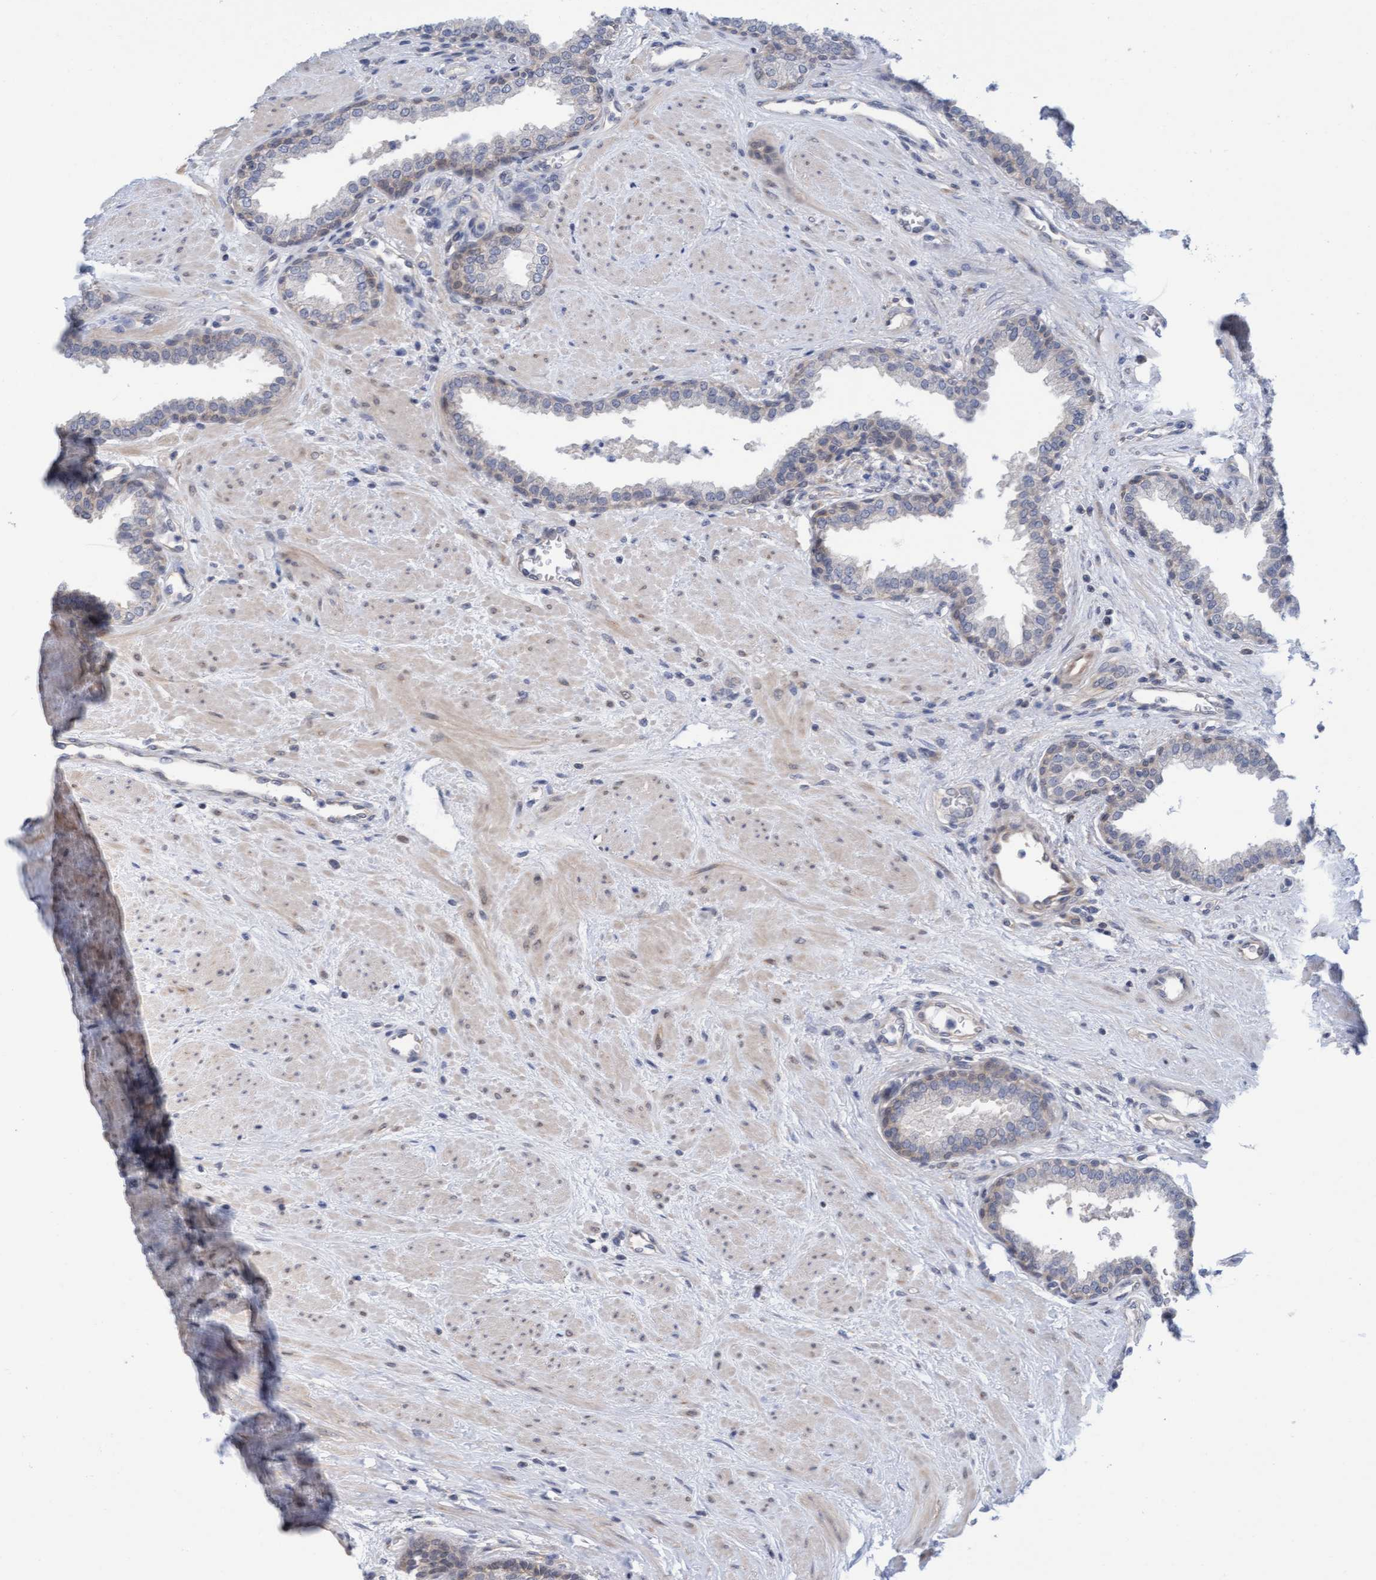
{"staining": {"intensity": "weak", "quantity": "25%-75%", "location": "cytoplasmic/membranous"}, "tissue": "prostate", "cell_type": "Glandular cells", "image_type": "normal", "snomed": [{"axis": "morphology", "description": "Normal tissue, NOS"}, {"axis": "topography", "description": "Prostate"}], "caption": "This image exhibits normal prostate stained with immunohistochemistry (IHC) to label a protein in brown. The cytoplasmic/membranous of glandular cells show weak positivity for the protein. Nuclei are counter-stained blue.", "gene": "AMZ2", "patient": {"sex": "male", "age": 51}}